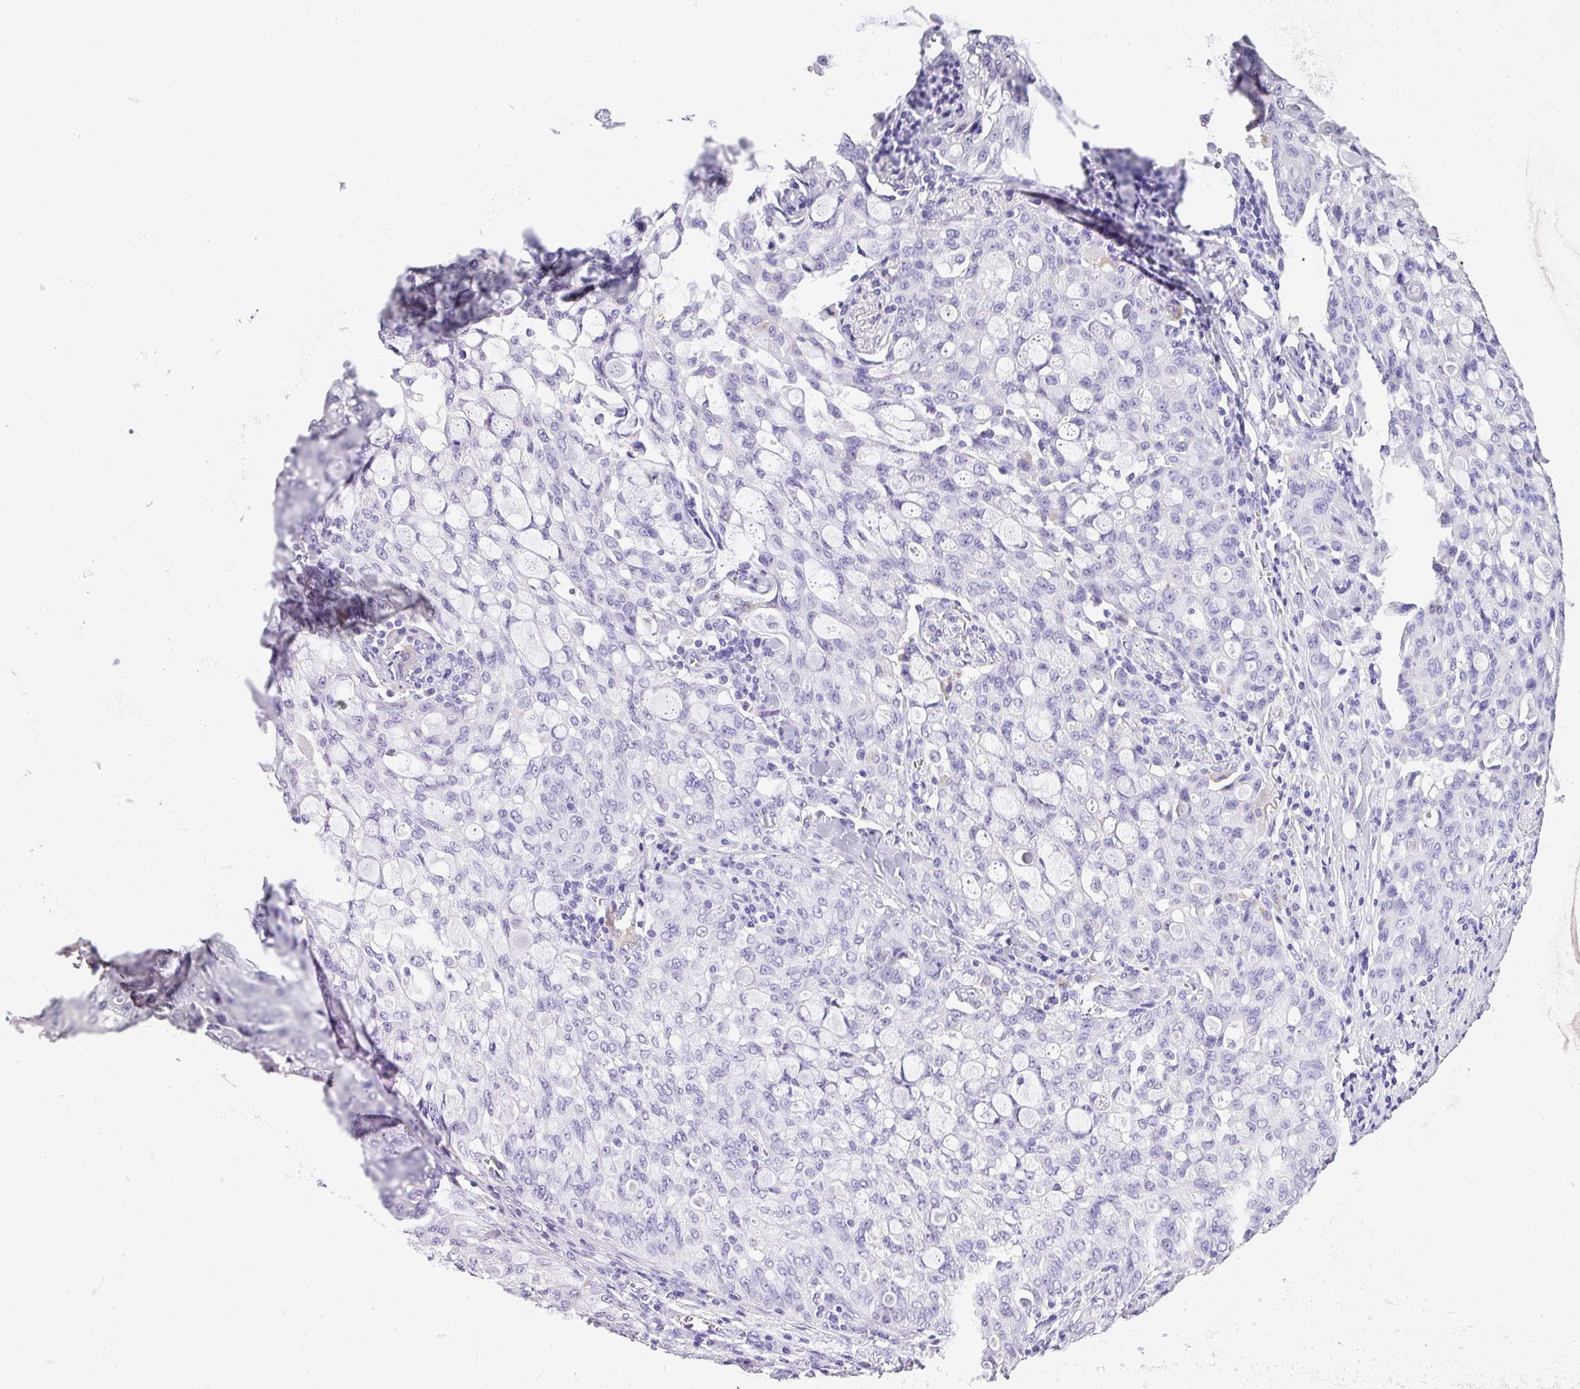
{"staining": {"intensity": "negative", "quantity": "none", "location": "none"}, "tissue": "lung cancer", "cell_type": "Tumor cells", "image_type": "cancer", "snomed": [{"axis": "morphology", "description": "Adenocarcinoma, NOS"}, {"axis": "topography", "description": "Lung"}], "caption": "High power microscopy histopathology image of an immunohistochemistry (IHC) histopathology image of lung adenocarcinoma, revealing no significant staining in tumor cells.", "gene": "ZG16", "patient": {"sex": "female", "age": 44}}